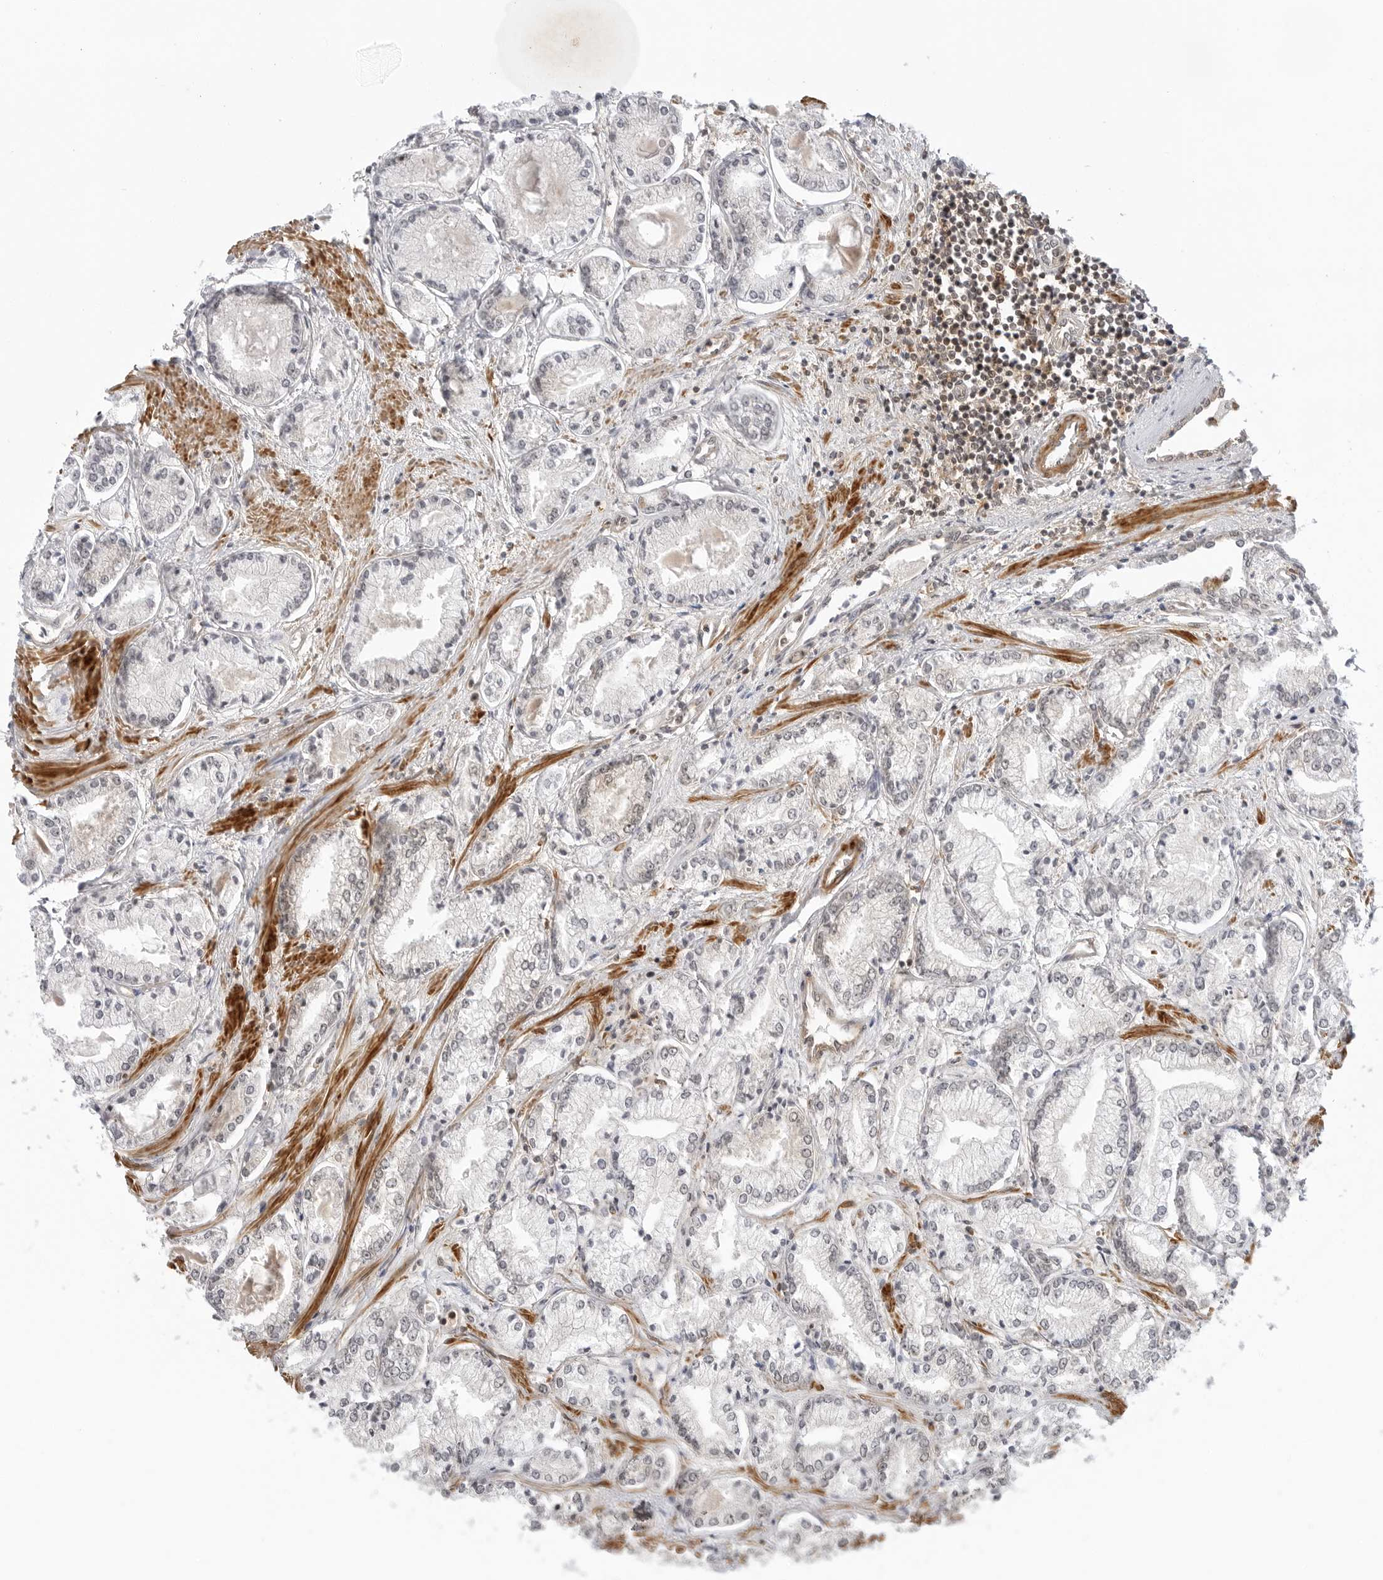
{"staining": {"intensity": "negative", "quantity": "none", "location": "none"}, "tissue": "prostate cancer", "cell_type": "Tumor cells", "image_type": "cancer", "snomed": [{"axis": "morphology", "description": "Adenocarcinoma, Low grade"}, {"axis": "topography", "description": "Prostate"}], "caption": "DAB (3,3'-diaminobenzidine) immunohistochemical staining of human prostate adenocarcinoma (low-grade) shows no significant staining in tumor cells.", "gene": "MAP2K5", "patient": {"sex": "male", "age": 52}}